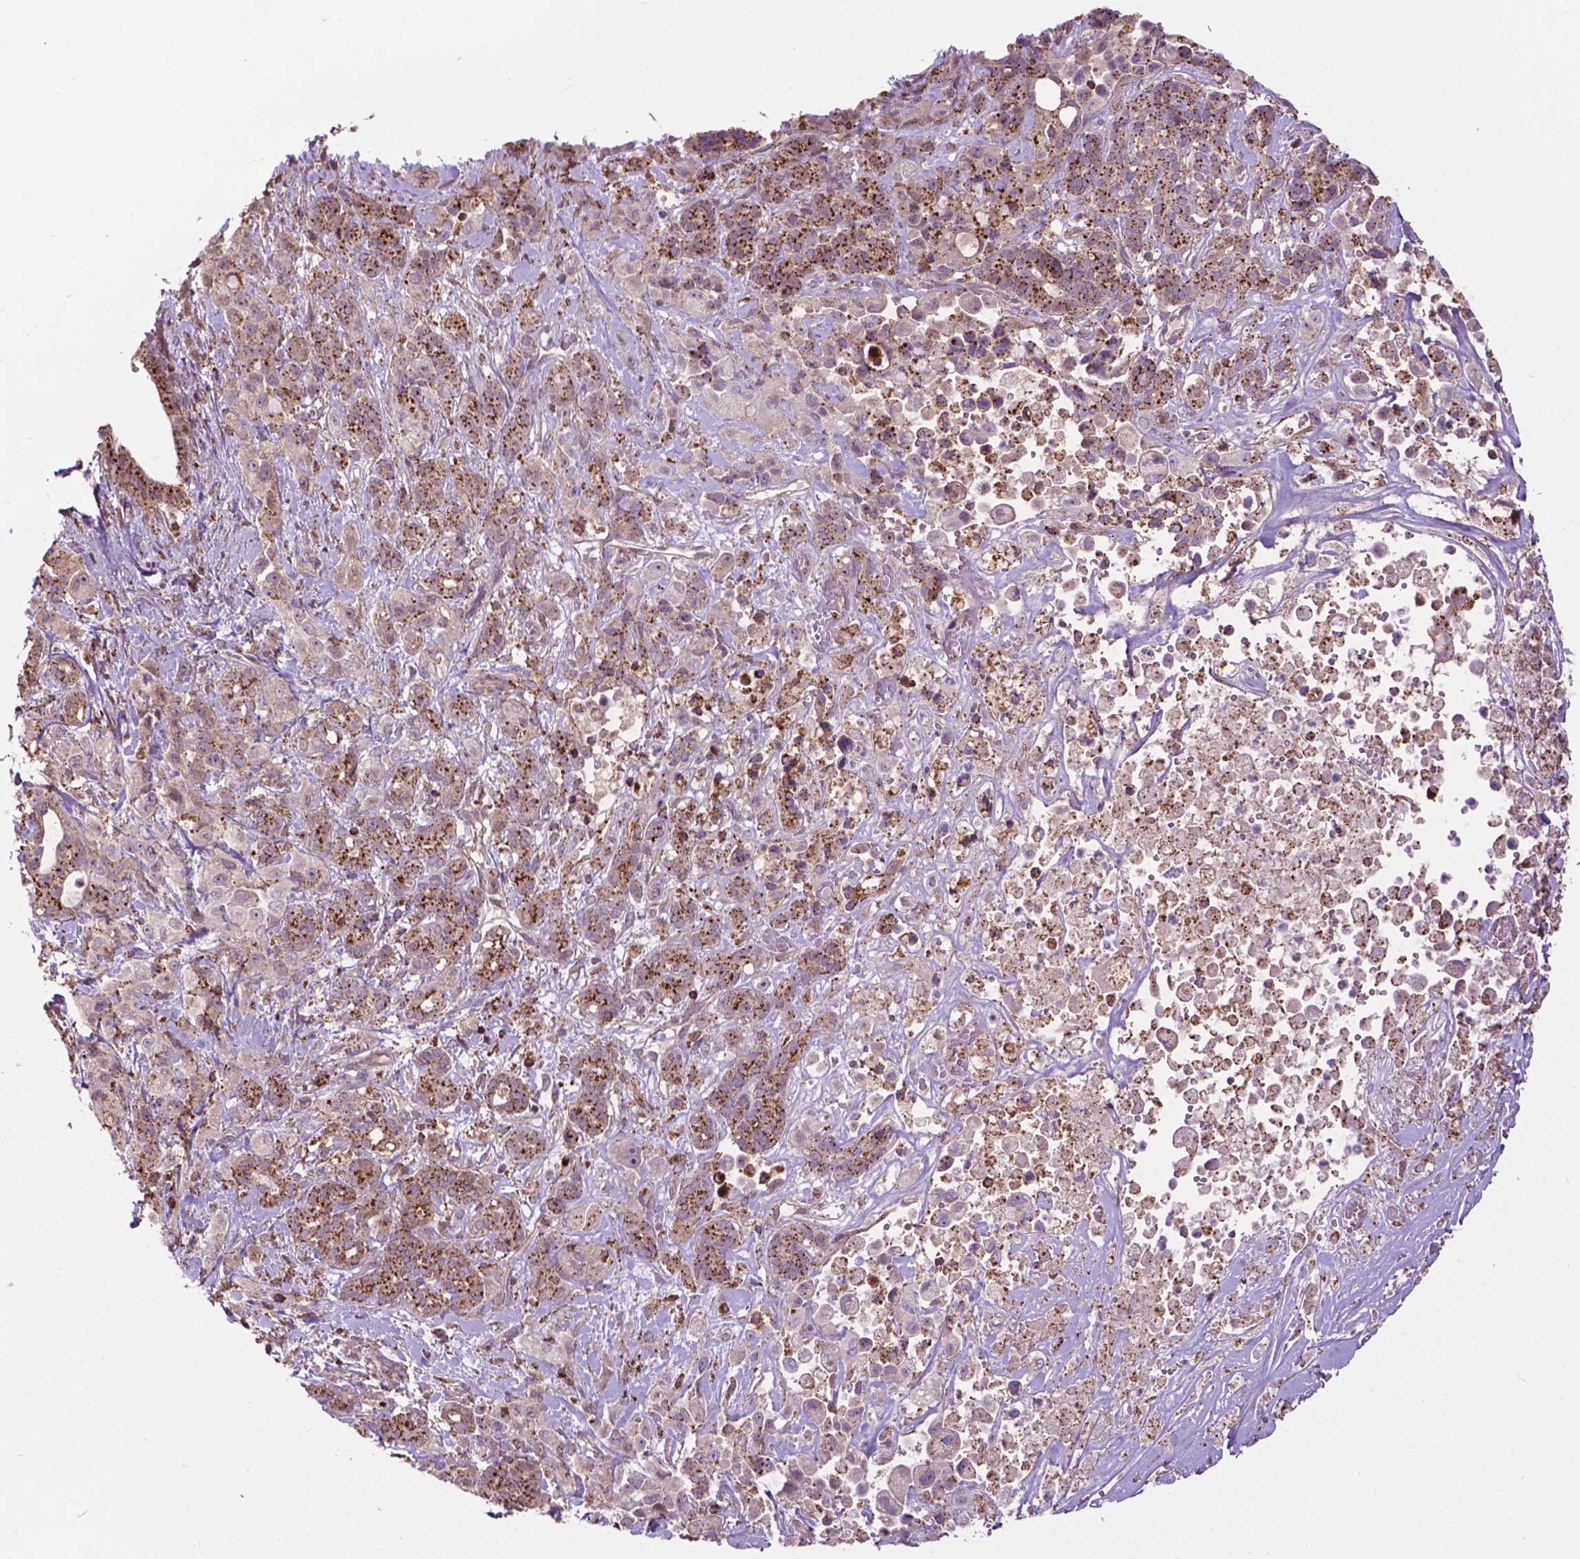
{"staining": {"intensity": "strong", "quantity": ">75%", "location": "cytoplasmic/membranous"}, "tissue": "pancreatic cancer", "cell_type": "Tumor cells", "image_type": "cancer", "snomed": [{"axis": "morphology", "description": "Adenocarcinoma, NOS"}, {"axis": "topography", "description": "Pancreas"}], "caption": "A brown stain highlights strong cytoplasmic/membranous positivity of a protein in human adenocarcinoma (pancreatic) tumor cells.", "gene": "CHMP4A", "patient": {"sex": "male", "age": 44}}